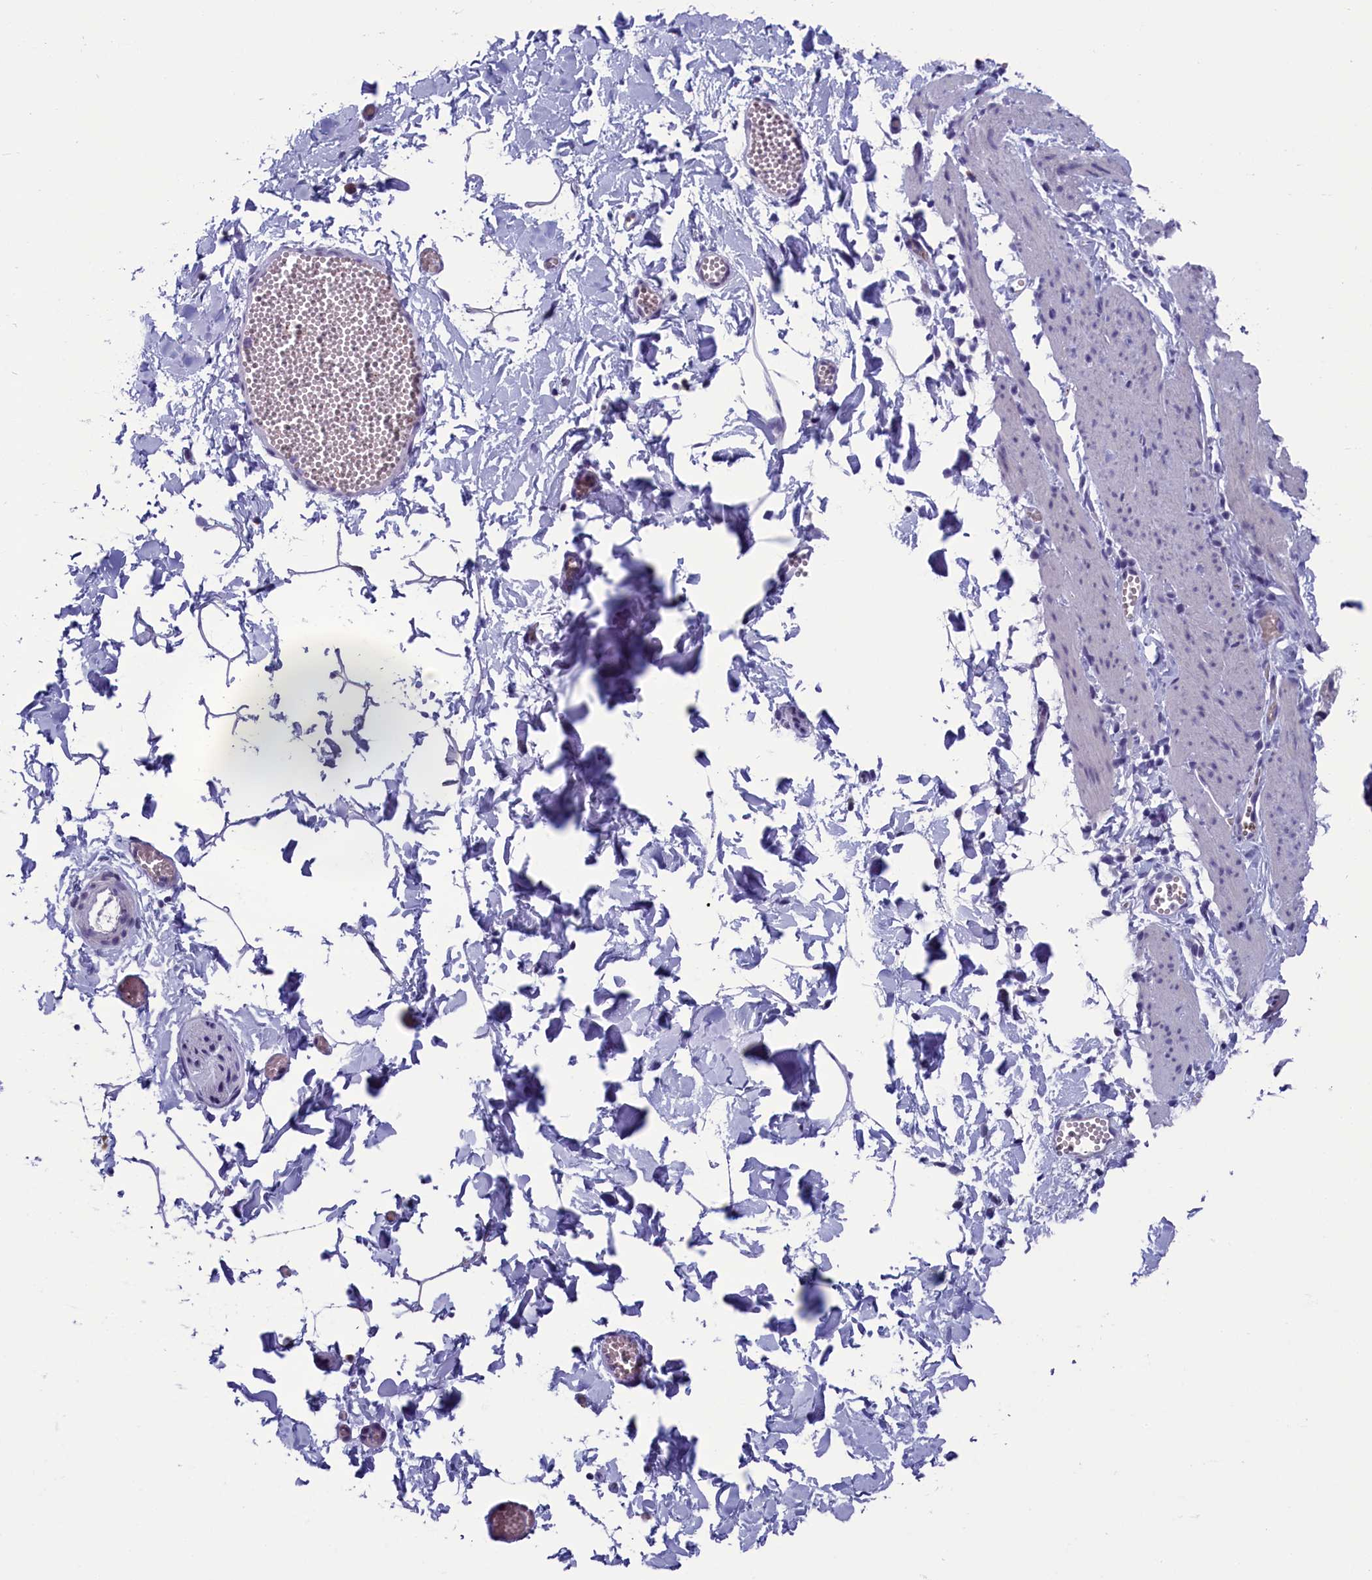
{"staining": {"intensity": "negative", "quantity": "none", "location": "none"}, "tissue": "adipose tissue", "cell_type": "Adipocytes", "image_type": "normal", "snomed": [{"axis": "morphology", "description": "Normal tissue, NOS"}, {"axis": "topography", "description": "Gallbladder"}, {"axis": "topography", "description": "Peripheral nerve tissue"}], "caption": "Immunohistochemical staining of normal adipose tissue displays no significant positivity in adipocytes.", "gene": "AIFM2", "patient": {"sex": "male", "age": 38}}